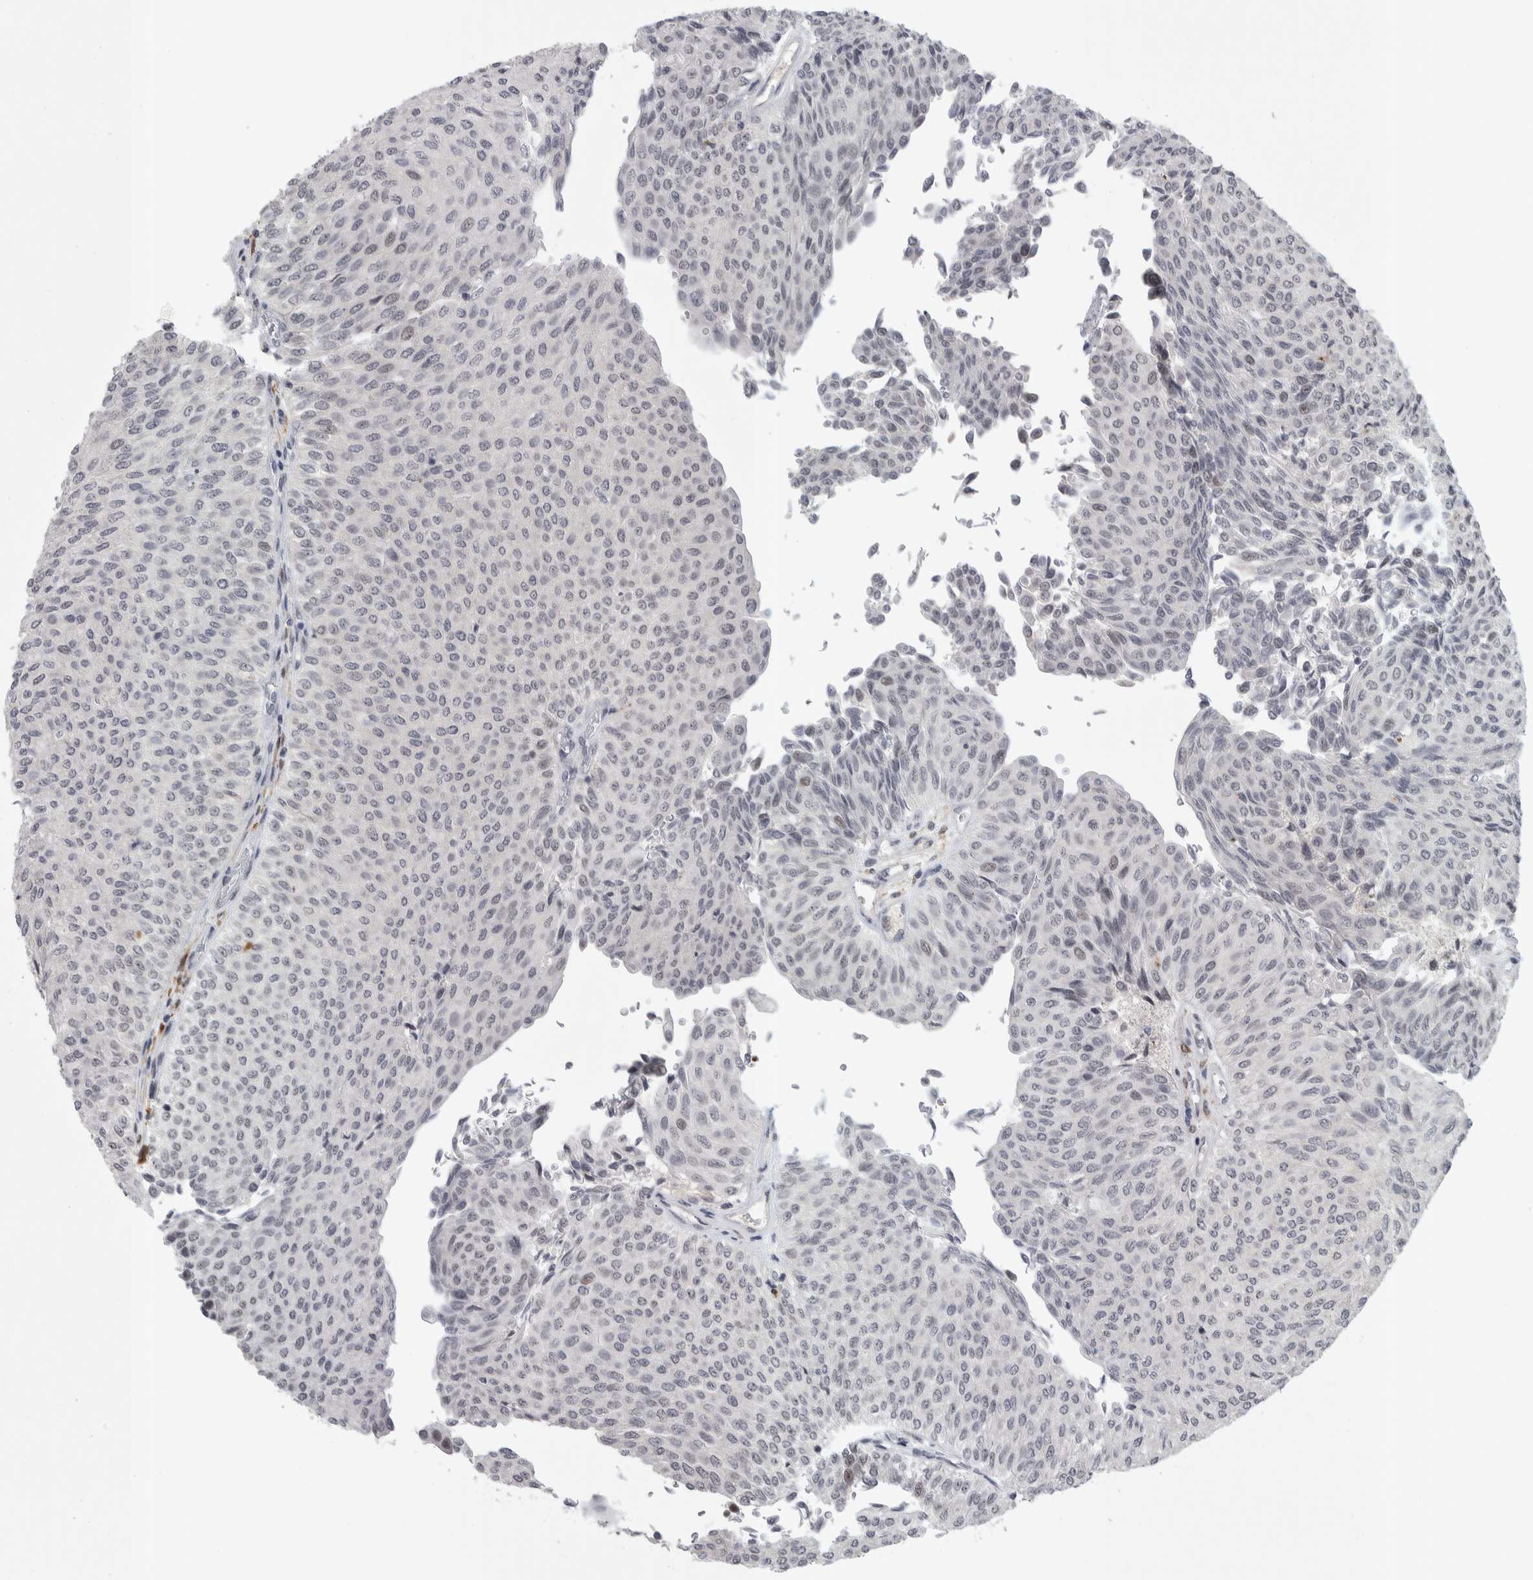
{"staining": {"intensity": "negative", "quantity": "none", "location": "none"}, "tissue": "urothelial cancer", "cell_type": "Tumor cells", "image_type": "cancer", "snomed": [{"axis": "morphology", "description": "Urothelial carcinoma, Low grade"}, {"axis": "topography", "description": "Urinary bladder"}], "caption": "A photomicrograph of human urothelial cancer is negative for staining in tumor cells.", "gene": "ZSCAN21", "patient": {"sex": "male", "age": 78}}